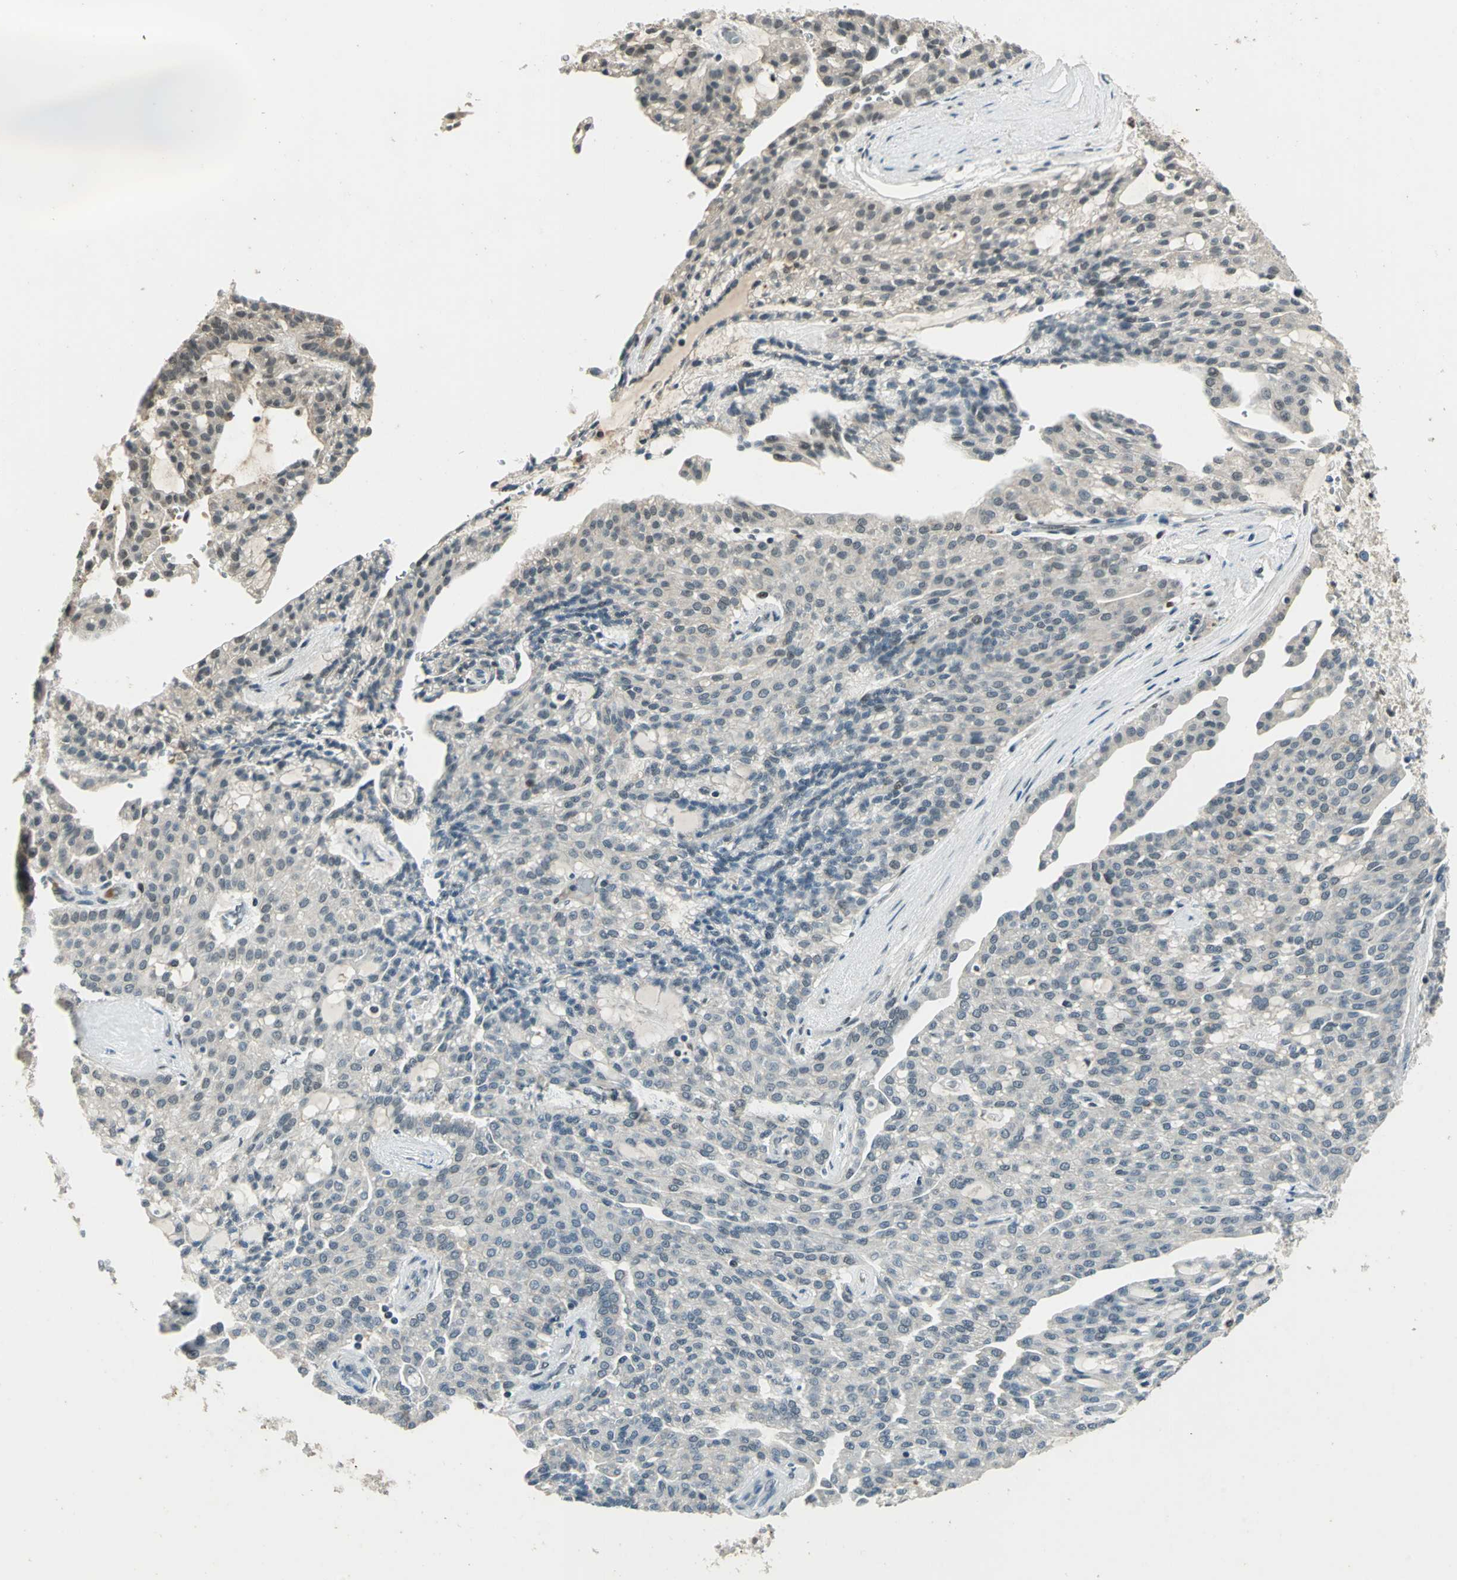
{"staining": {"intensity": "negative", "quantity": "none", "location": "none"}, "tissue": "renal cancer", "cell_type": "Tumor cells", "image_type": "cancer", "snomed": [{"axis": "morphology", "description": "Adenocarcinoma, NOS"}, {"axis": "topography", "description": "Kidney"}], "caption": "A photomicrograph of renal adenocarcinoma stained for a protein exhibits no brown staining in tumor cells.", "gene": "RAD17", "patient": {"sex": "male", "age": 63}}